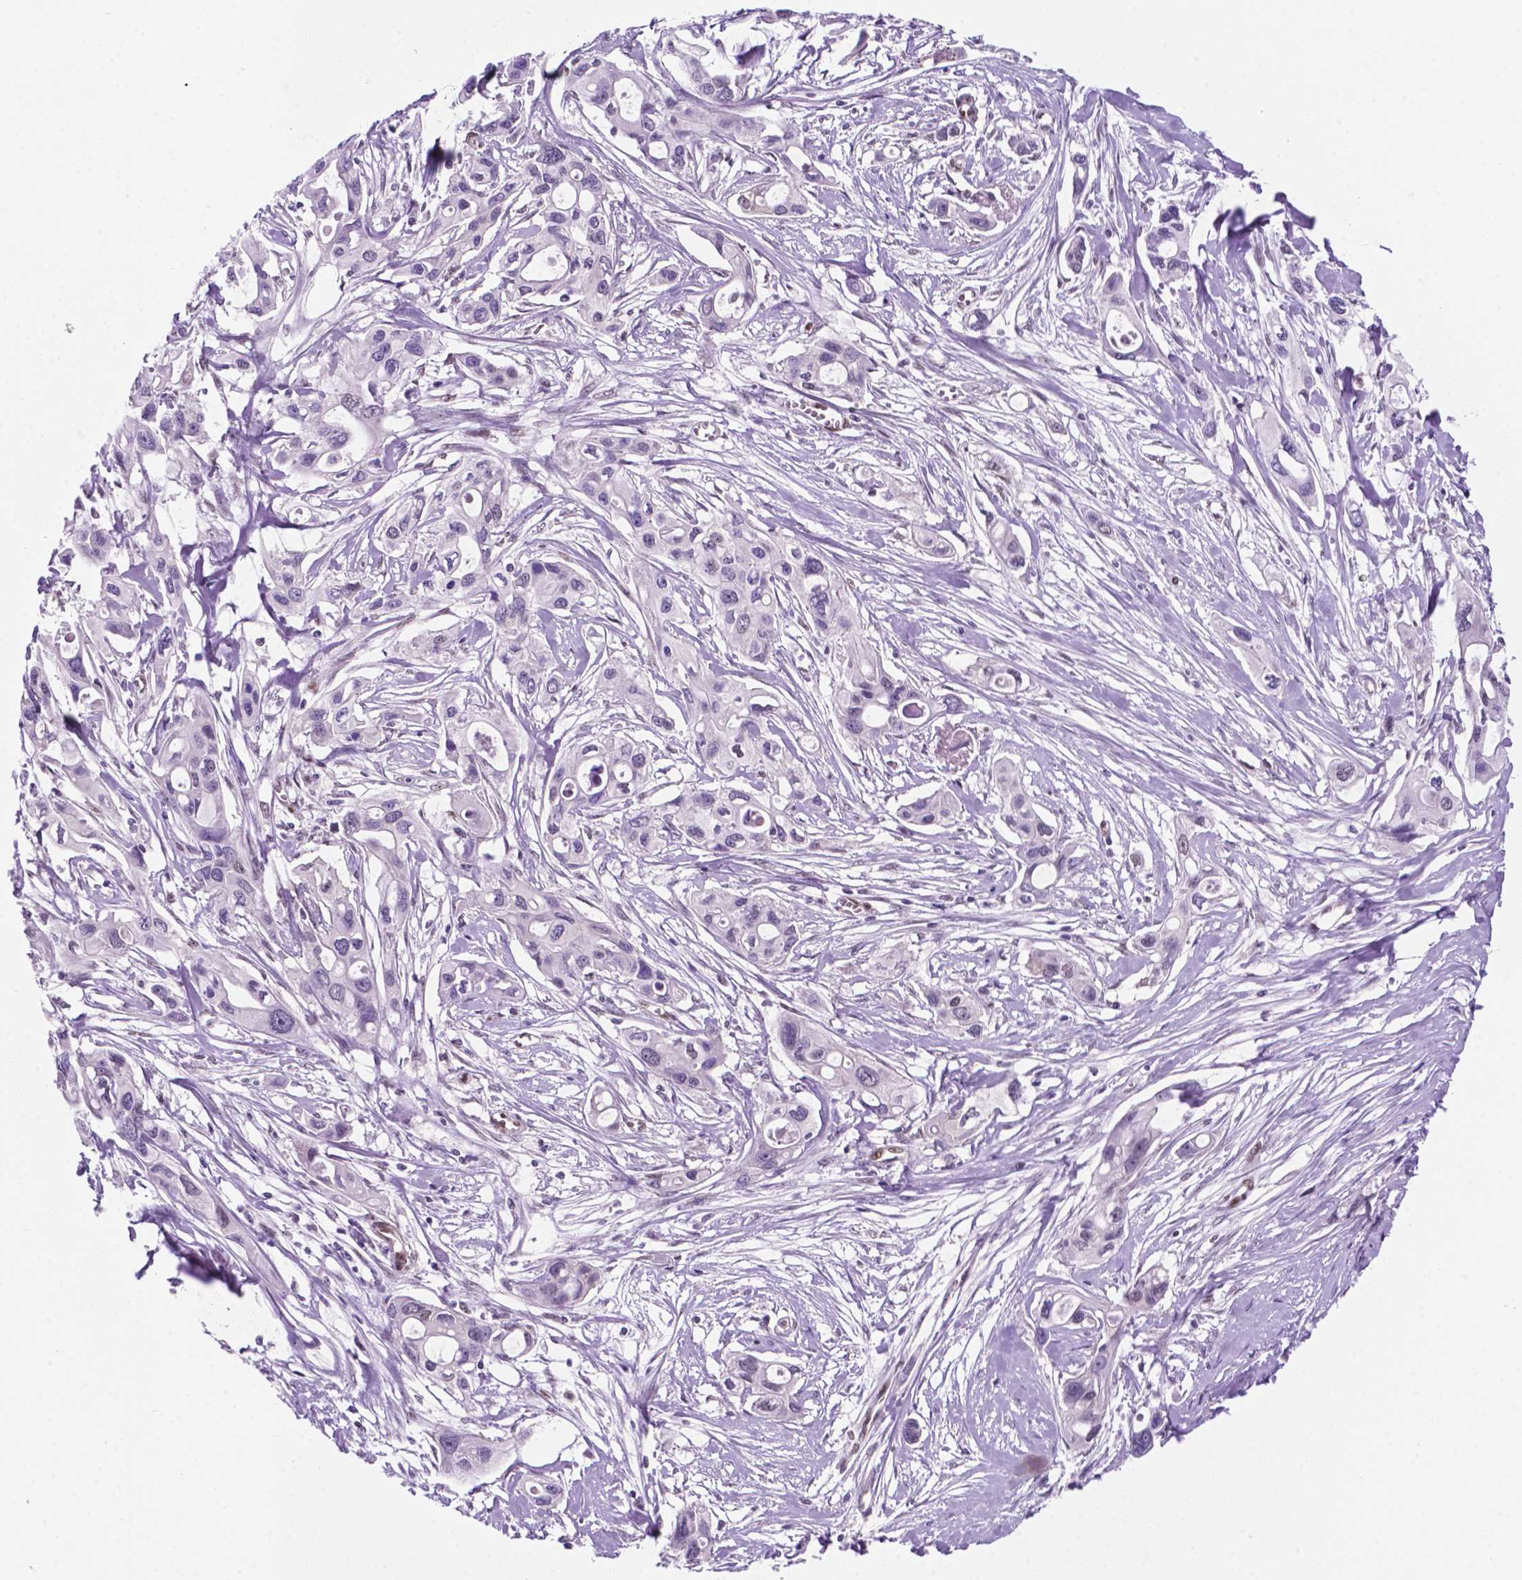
{"staining": {"intensity": "negative", "quantity": "none", "location": "none"}, "tissue": "pancreatic cancer", "cell_type": "Tumor cells", "image_type": "cancer", "snomed": [{"axis": "morphology", "description": "Adenocarcinoma, NOS"}, {"axis": "topography", "description": "Pancreas"}], "caption": "Human pancreatic adenocarcinoma stained for a protein using immunohistochemistry (IHC) displays no staining in tumor cells.", "gene": "ERF", "patient": {"sex": "male", "age": 60}}